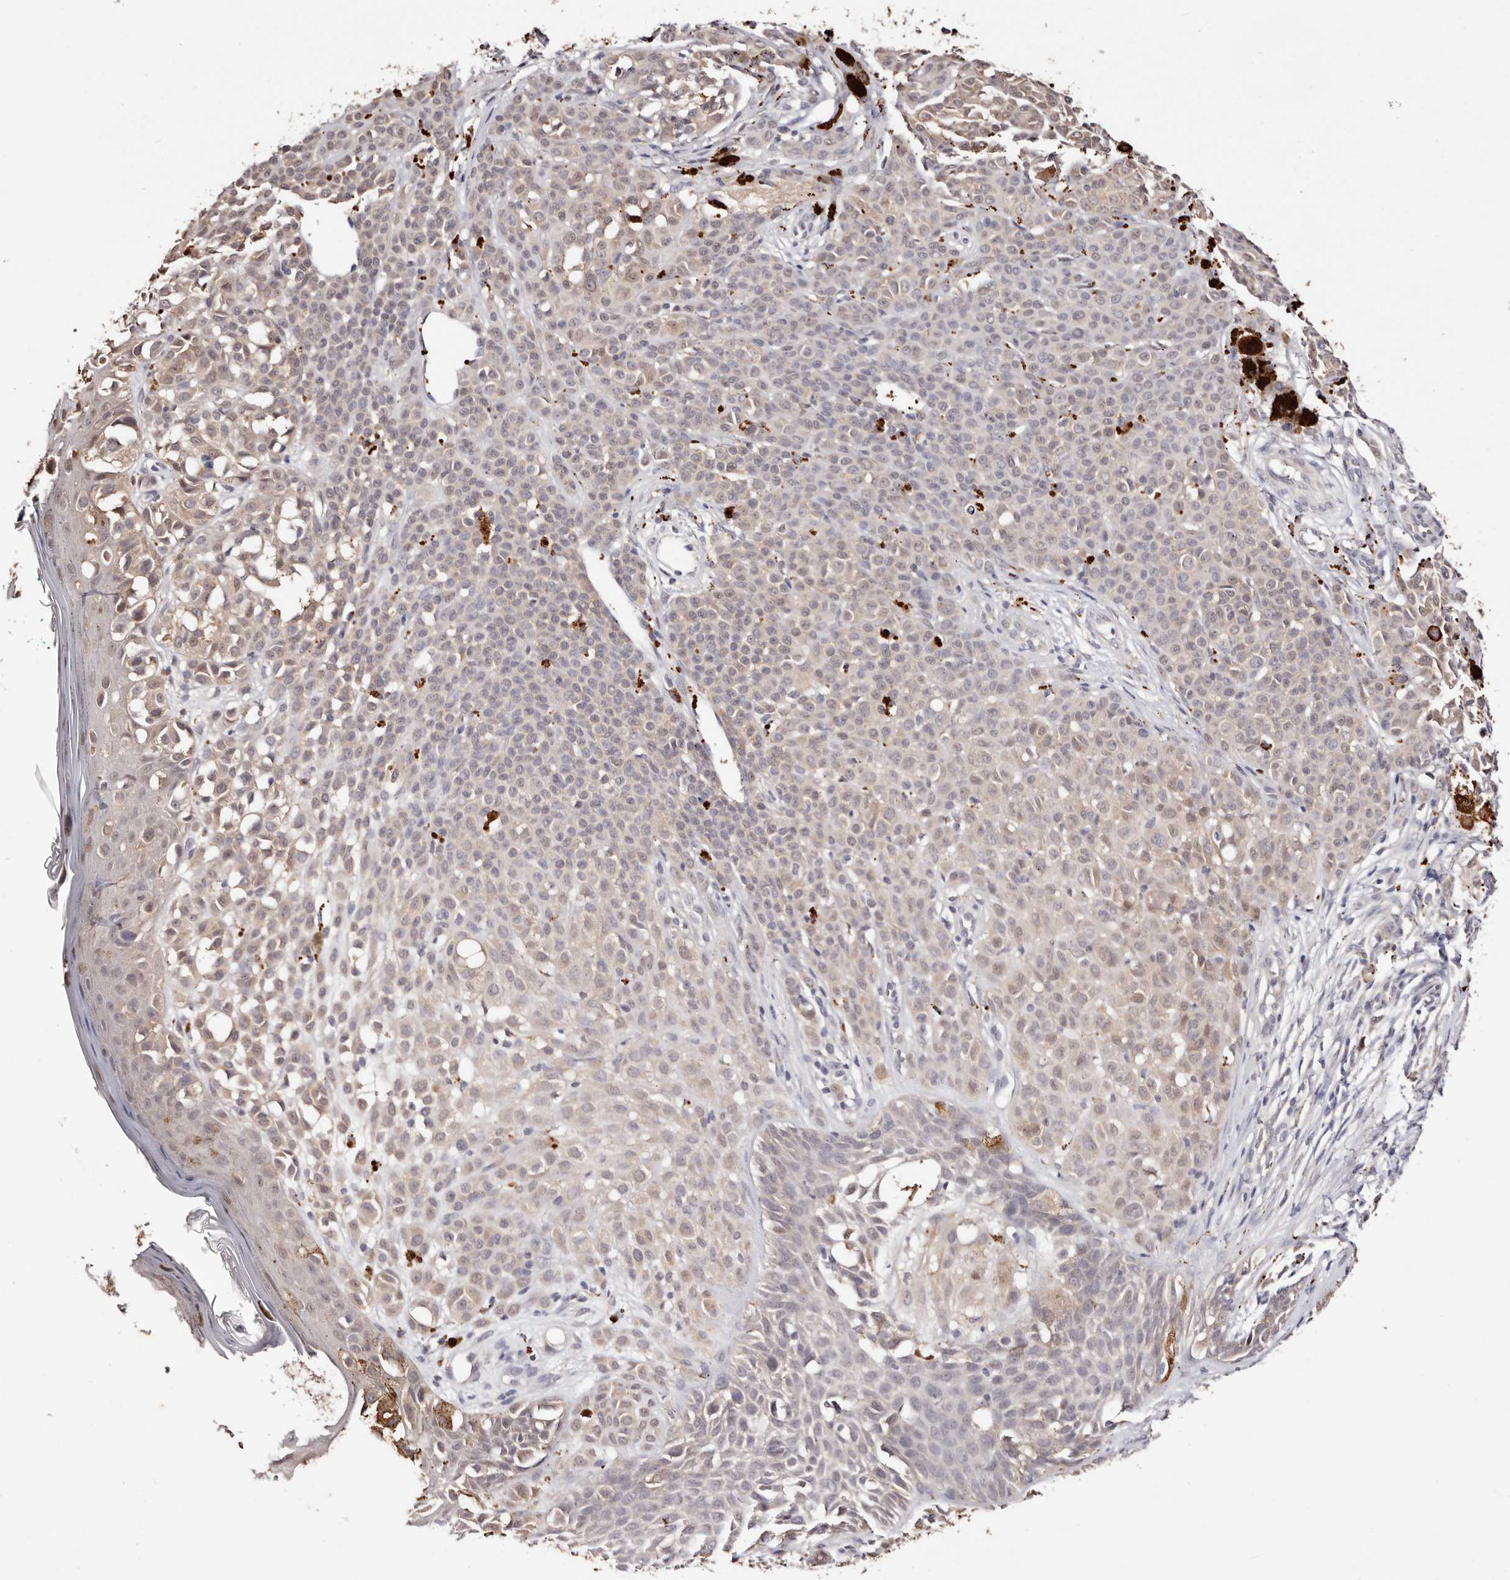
{"staining": {"intensity": "weak", "quantity": "25%-75%", "location": "cytoplasmic/membranous,nuclear"}, "tissue": "melanoma", "cell_type": "Tumor cells", "image_type": "cancer", "snomed": [{"axis": "morphology", "description": "Malignant melanoma, NOS"}, {"axis": "topography", "description": "Skin of leg"}], "caption": "Immunohistochemistry of human malignant melanoma displays low levels of weak cytoplasmic/membranous and nuclear expression in approximately 25%-75% of tumor cells.", "gene": "TYW3", "patient": {"sex": "female", "age": 72}}